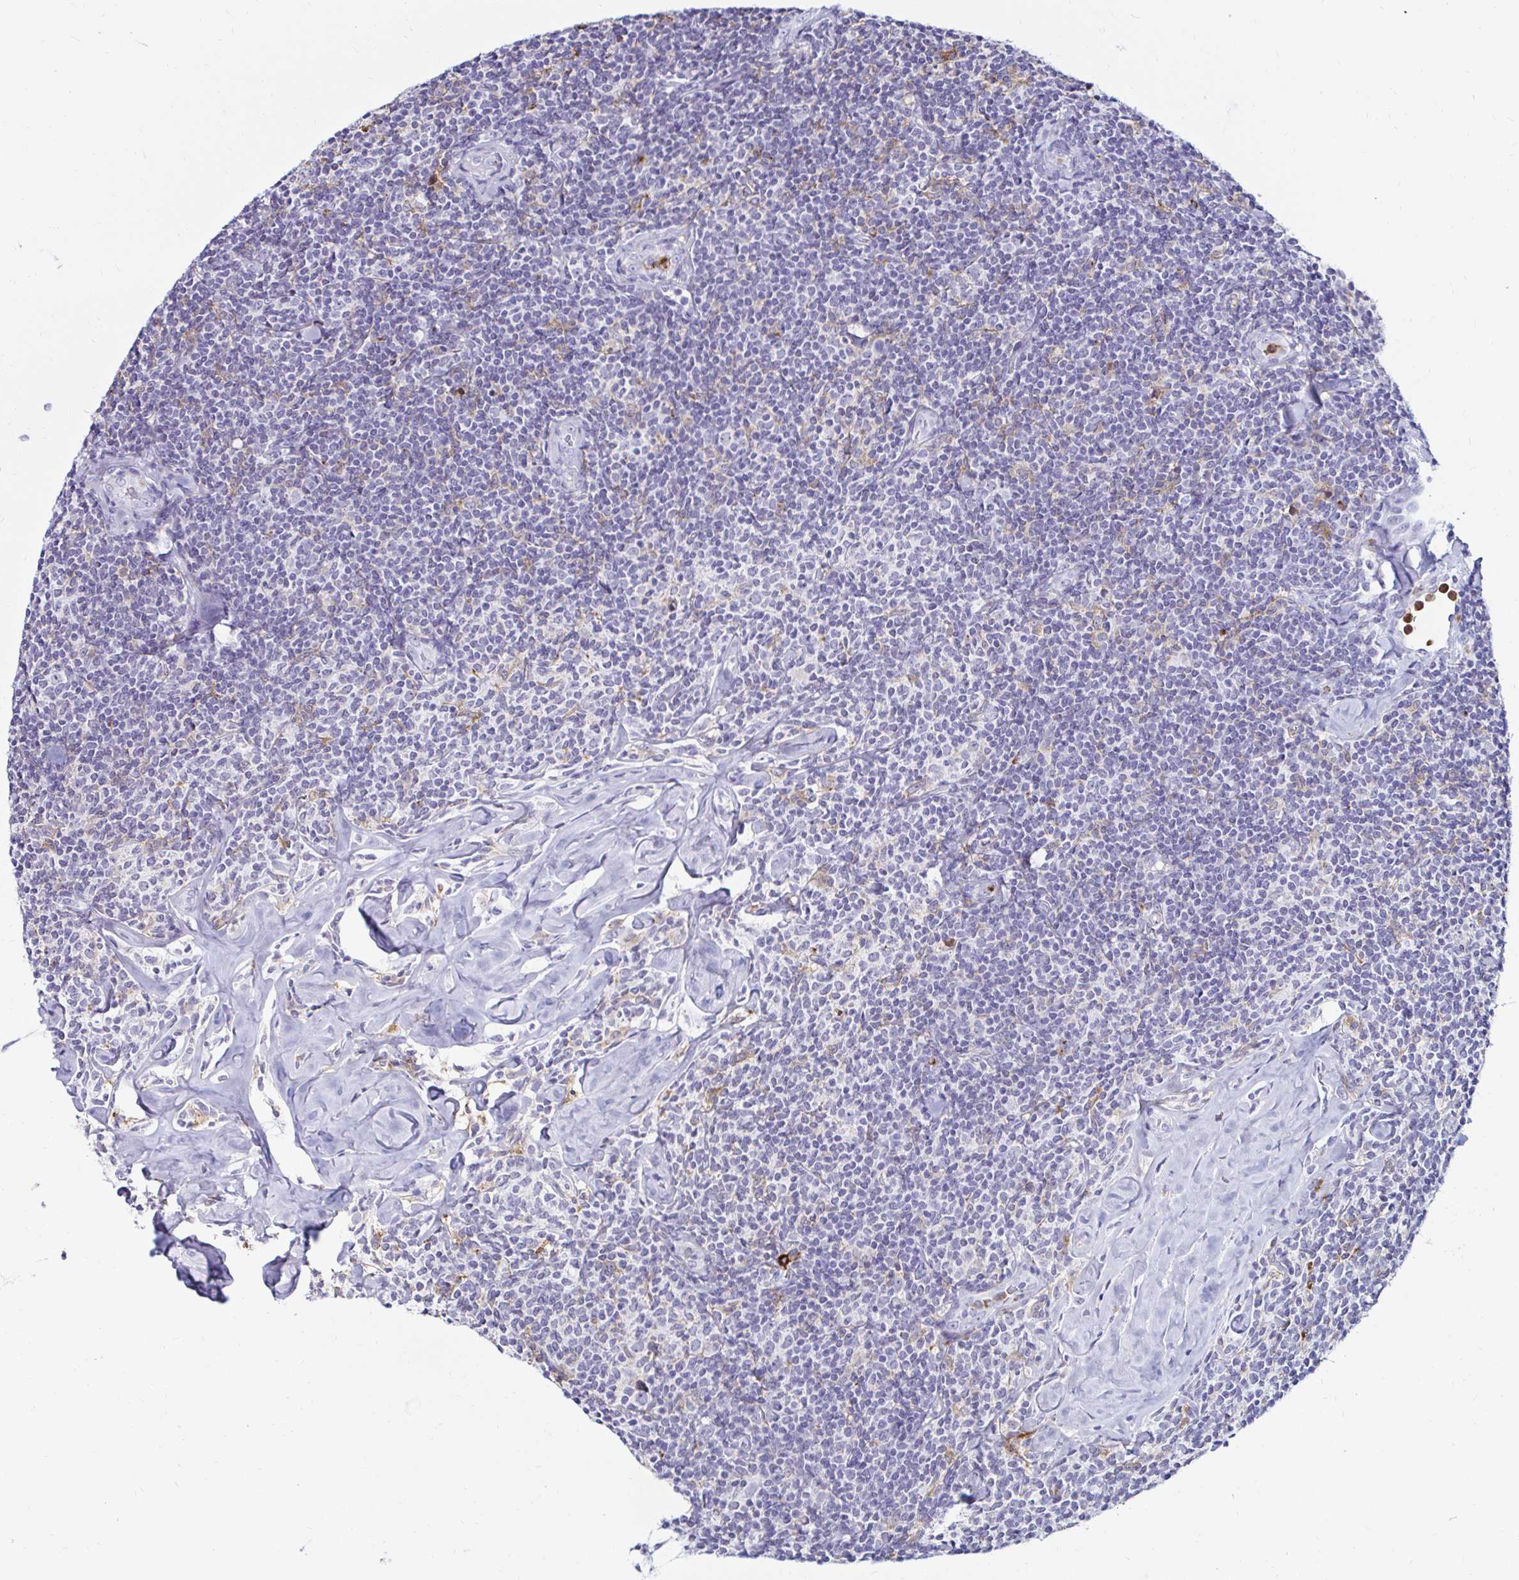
{"staining": {"intensity": "negative", "quantity": "none", "location": "none"}, "tissue": "lymphoma", "cell_type": "Tumor cells", "image_type": "cancer", "snomed": [{"axis": "morphology", "description": "Malignant lymphoma, non-Hodgkin's type, Low grade"}, {"axis": "topography", "description": "Lymph node"}], "caption": "Protein analysis of lymphoma shows no significant expression in tumor cells.", "gene": "CYBB", "patient": {"sex": "female", "age": 56}}